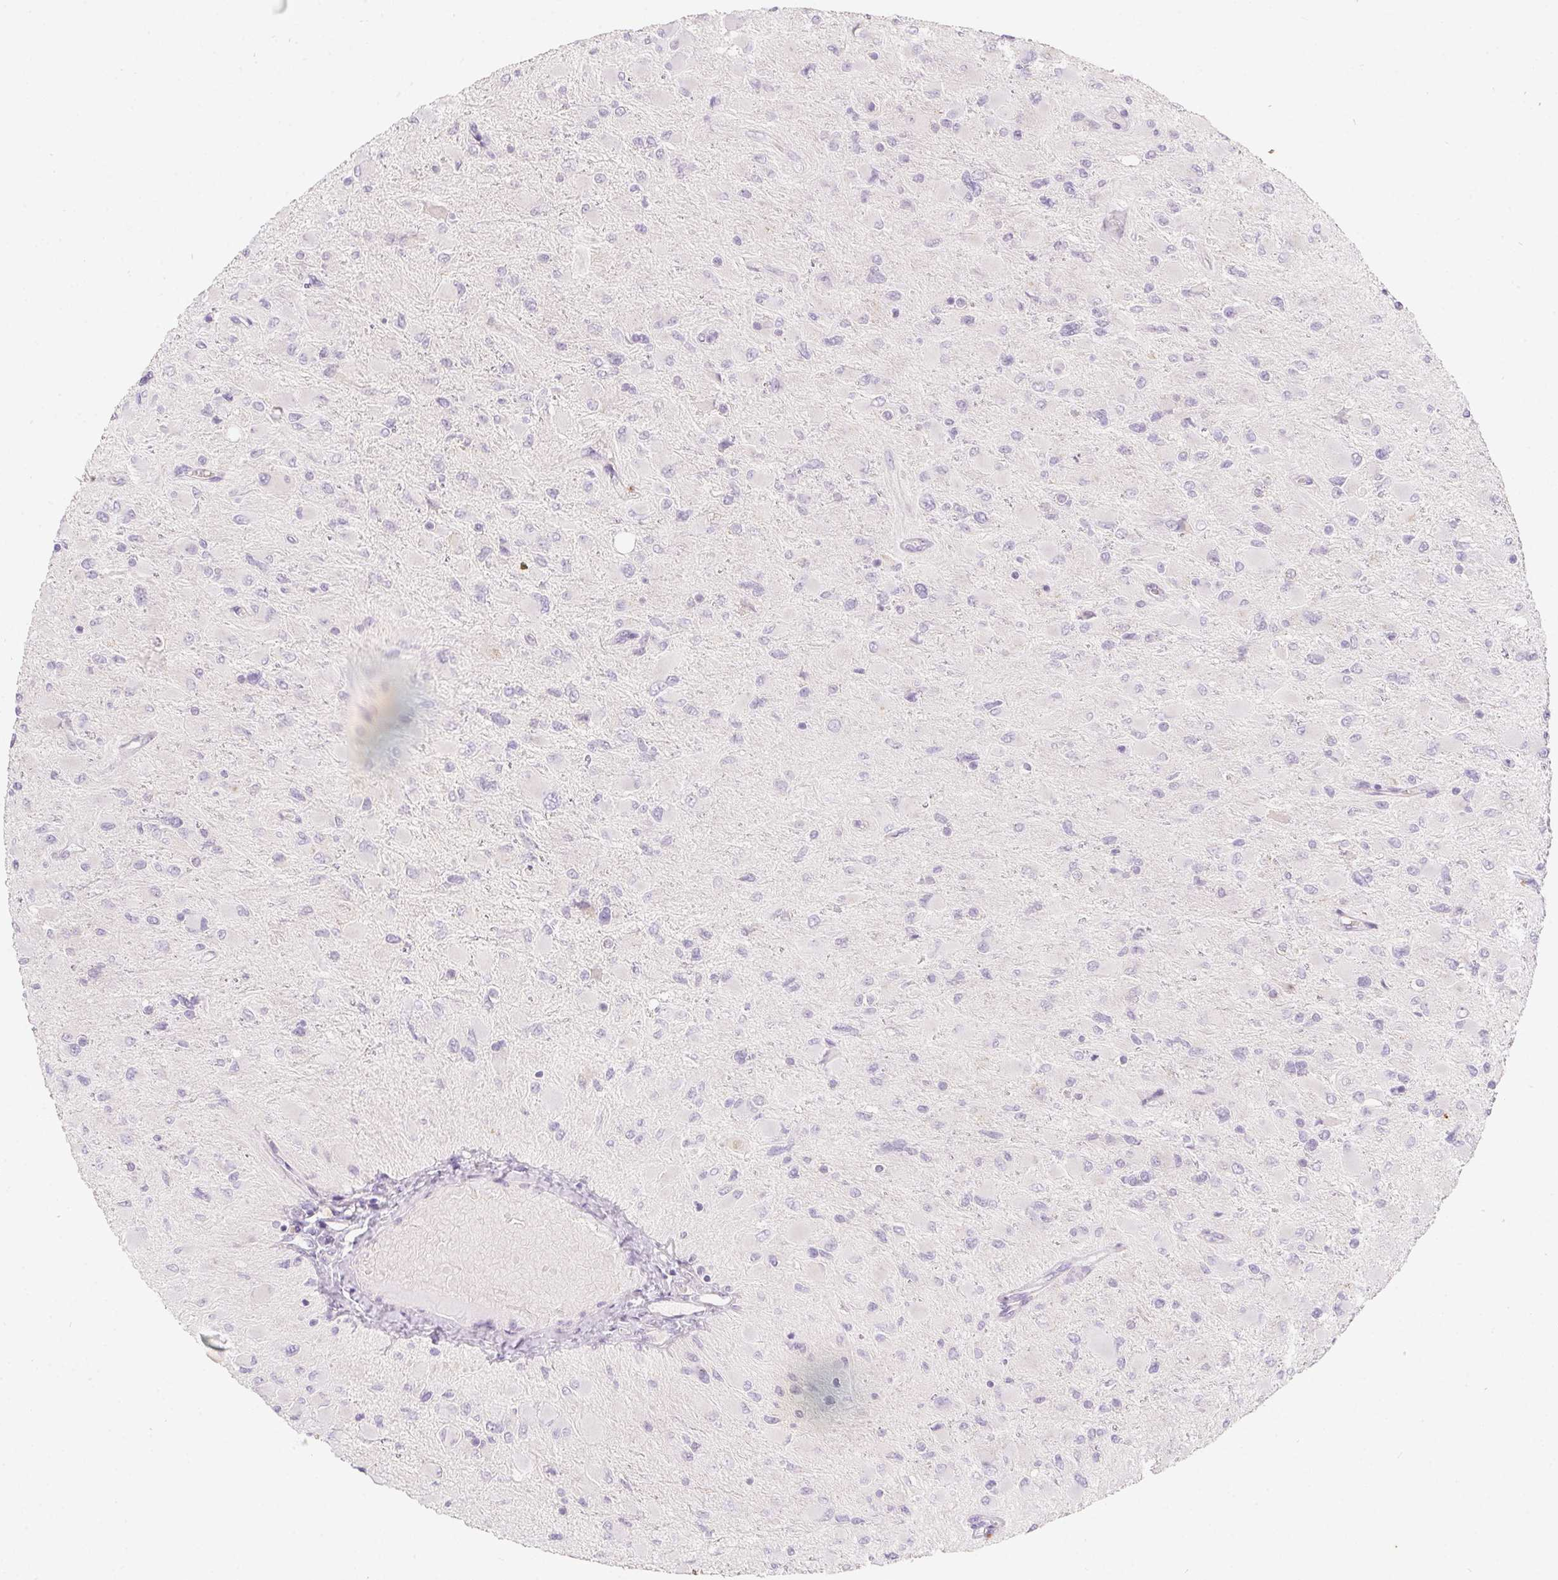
{"staining": {"intensity": "negative", "quantity": "none", "location": "none"}, "tissue": "glioma", "cell_type": "Tumor cells", "image_type": "cancer", "snomed": [{"axis": "morphology", "description": "Glioma, malignant, High grade"}, {"axis": "topography", "description": "Cerebral cortex"}], "caption": "DAB immunohistochemical staining of human glioma reveals no significant staining in tumor cells.", "gene": "DCD", "patient": {"sex": "female", "age": 36}}